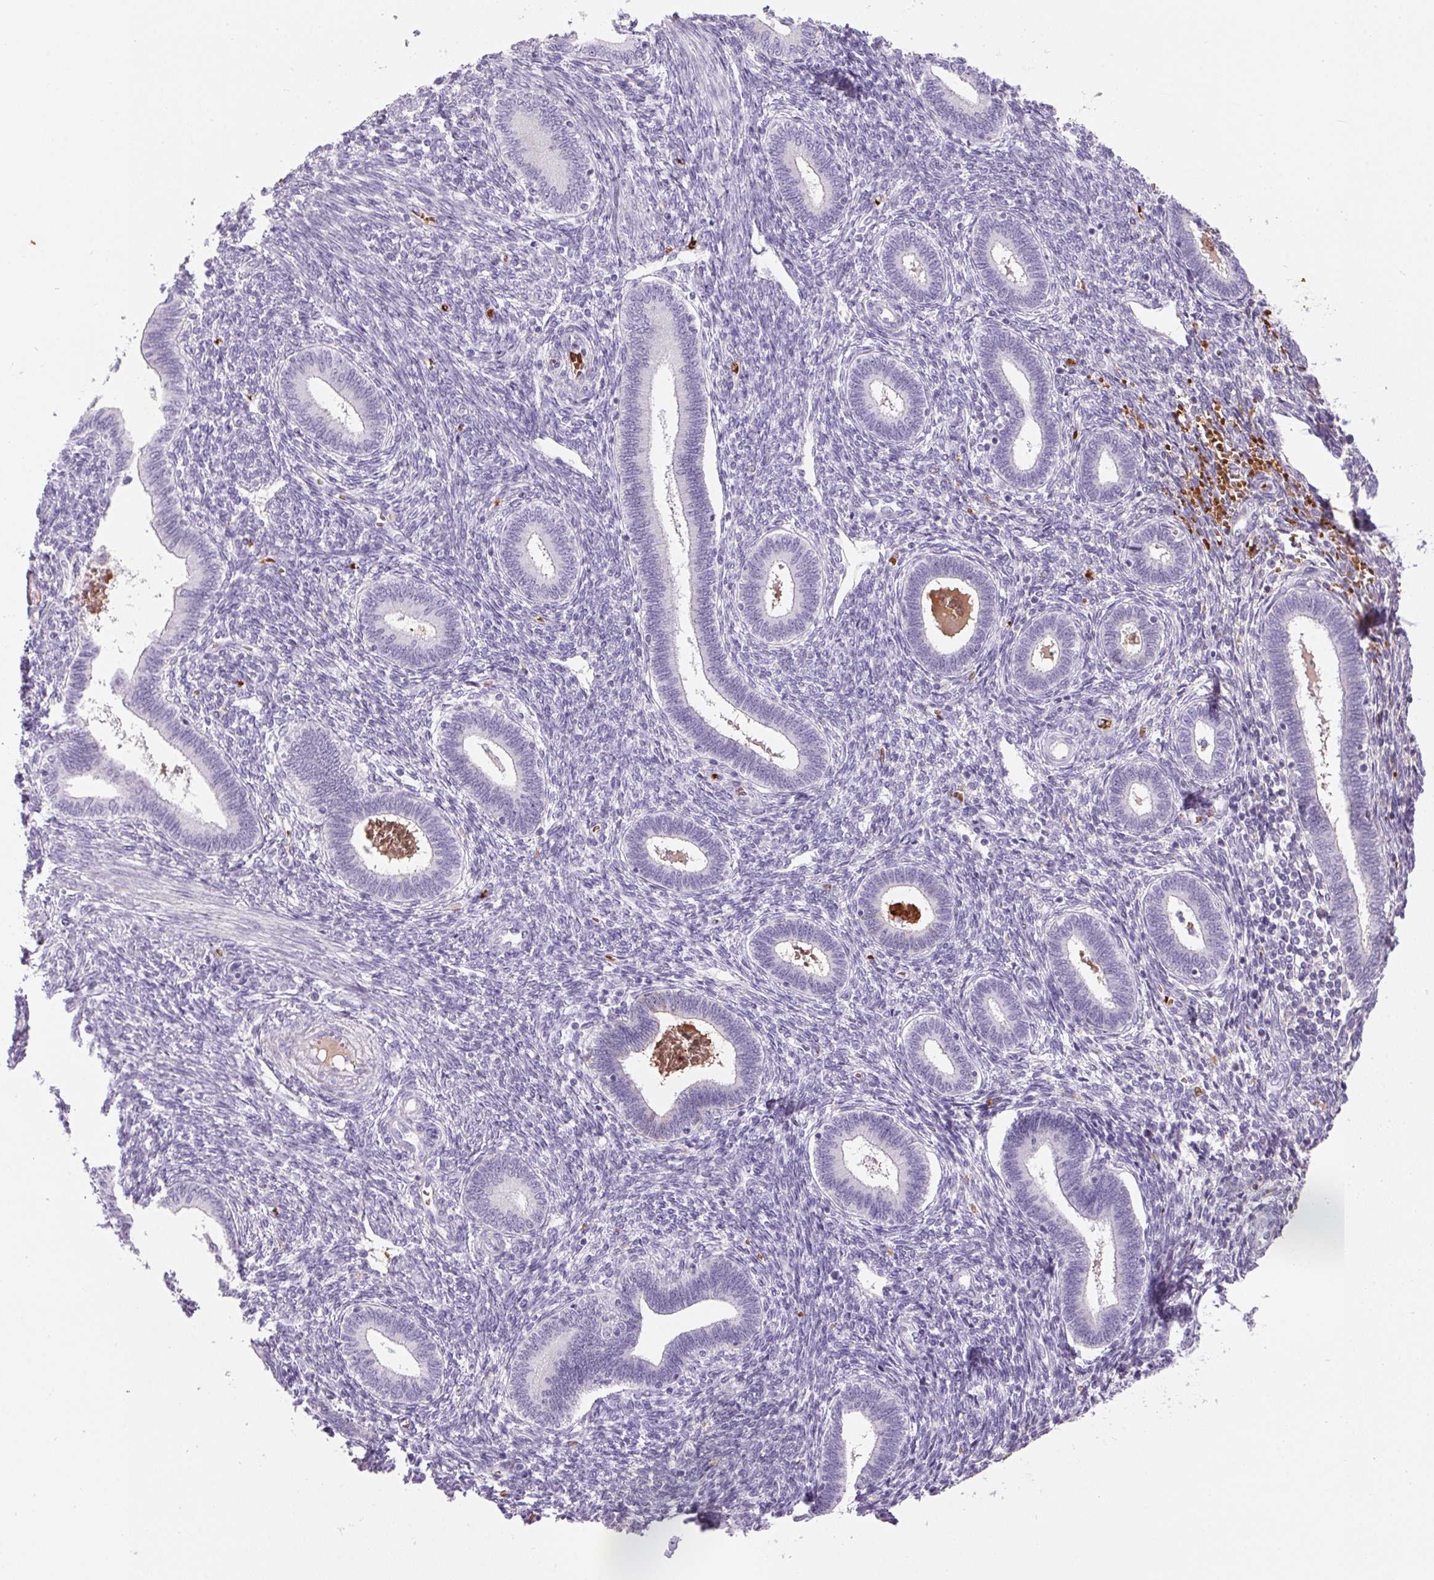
{"staining": {"intensity": "negative", "quantity": "none", "location": "none"}, "tissue": "endometrium", "cell_type": "Cells in endometrial stroma", "image_type": "normal", "snomed": [{"axis": "morphology", "description": "Normal tissue, NOS"}, {"axis": "topography", "description": "Endometrium"}], "caption": "Cells in endometrial stroma are negative for protein expression in unremarkable human endometrium. (DAB IHC visualized using brightfield microscopy, high magnification).", "gene": "HBQ1", "patient": {"sex": "female", "age": 42}}